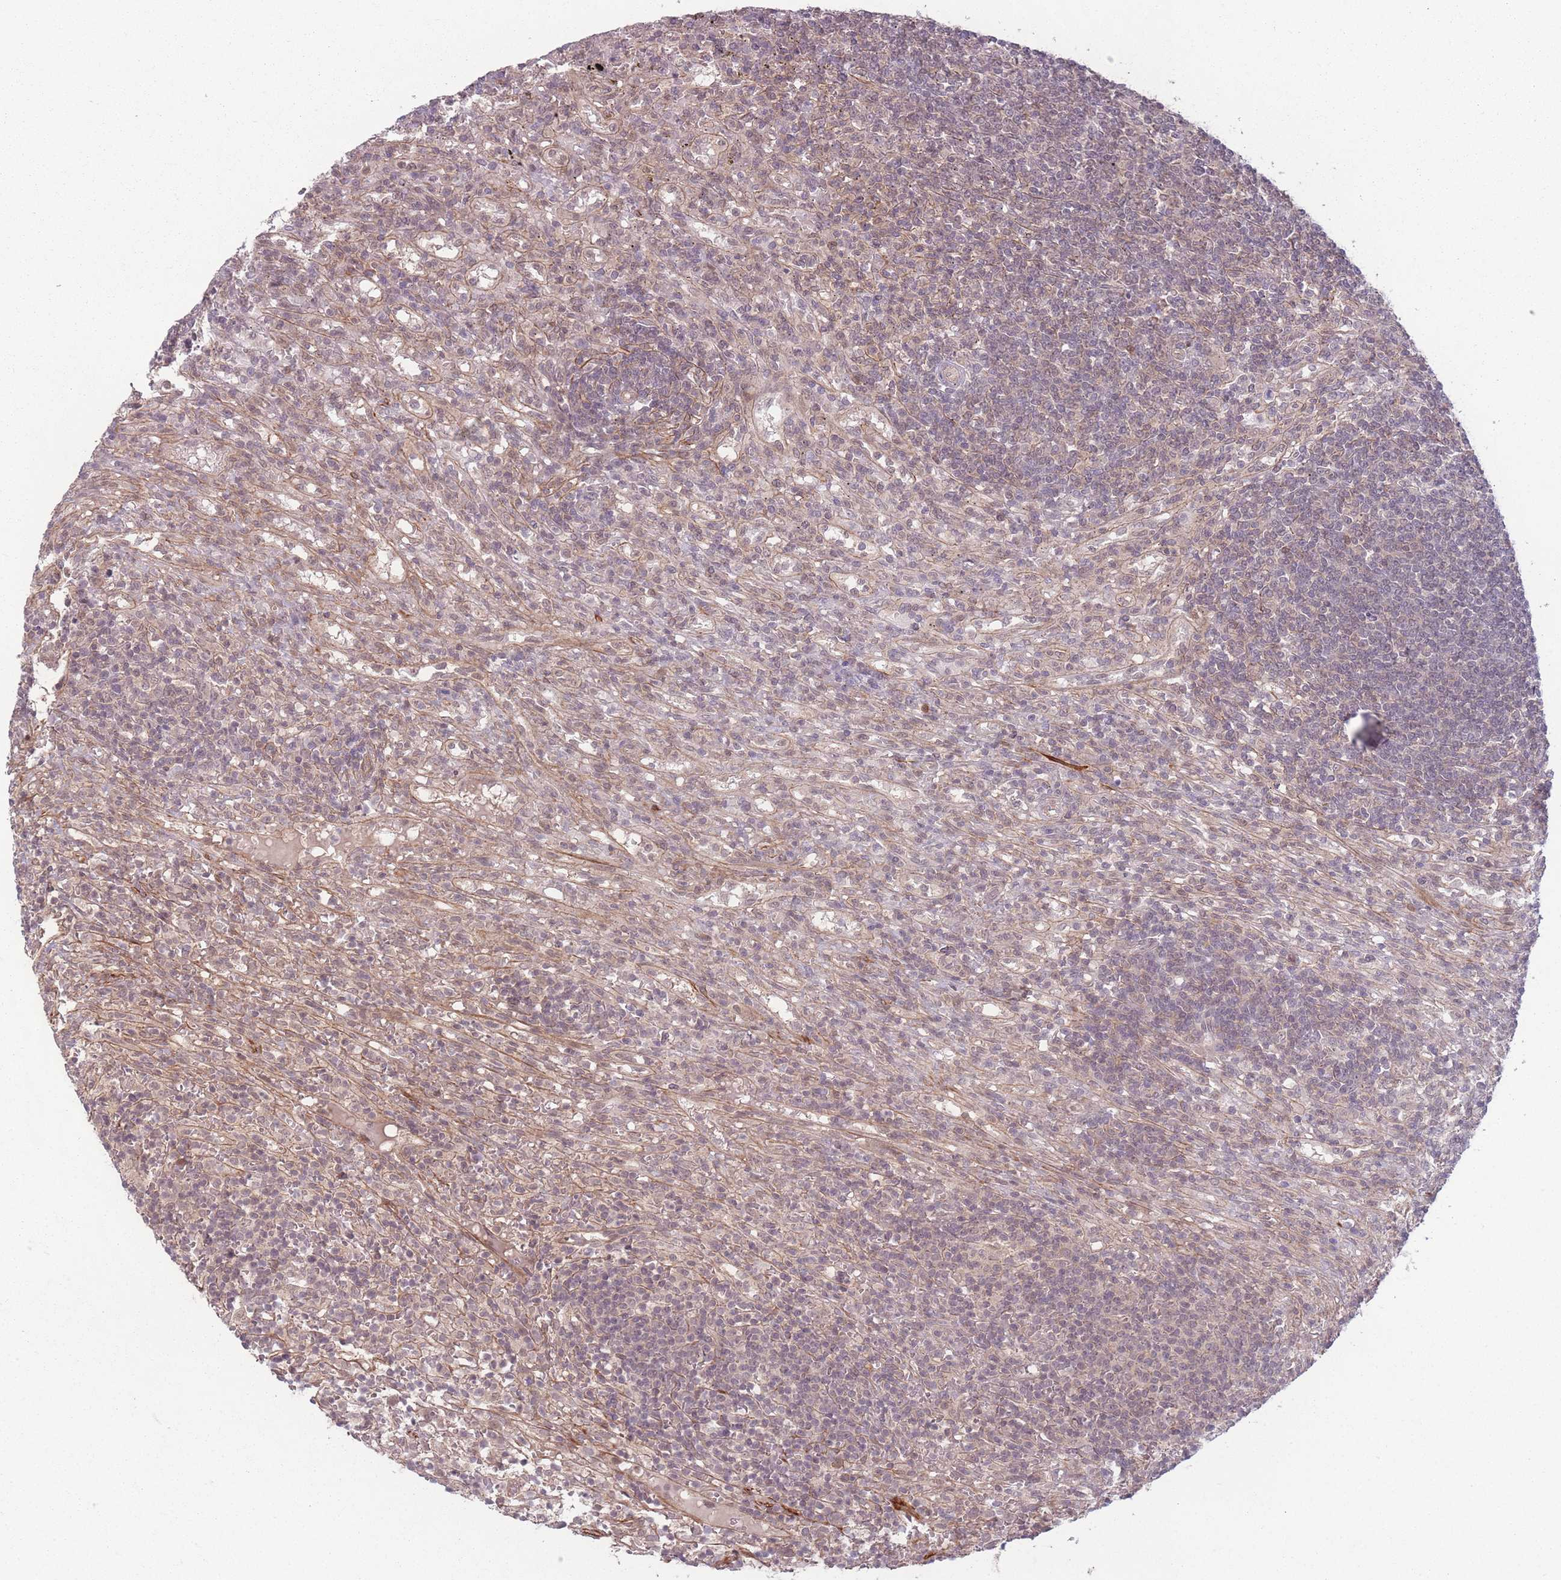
{"staining": {"intensity": "negative", "quantity": "none", "location": "none"}, "tissue": "lymphoma", "cell_type": "Tumor cells", "image_type": "cancer", "snomed": [{"axis": "morphology", "description": "Malignant lymphoma, non-Hodgkin's type, Low grade"}, {"axis": "topography", "description": "Spleen"}], "caption": "Low-grade malignant lymphoma, non-Hodgkin's type was stained to show a protein in brown. There is no significant expression in tumor cells.", "gene": "CCDC154", "patient": {"sex": "male", "age": 76}}